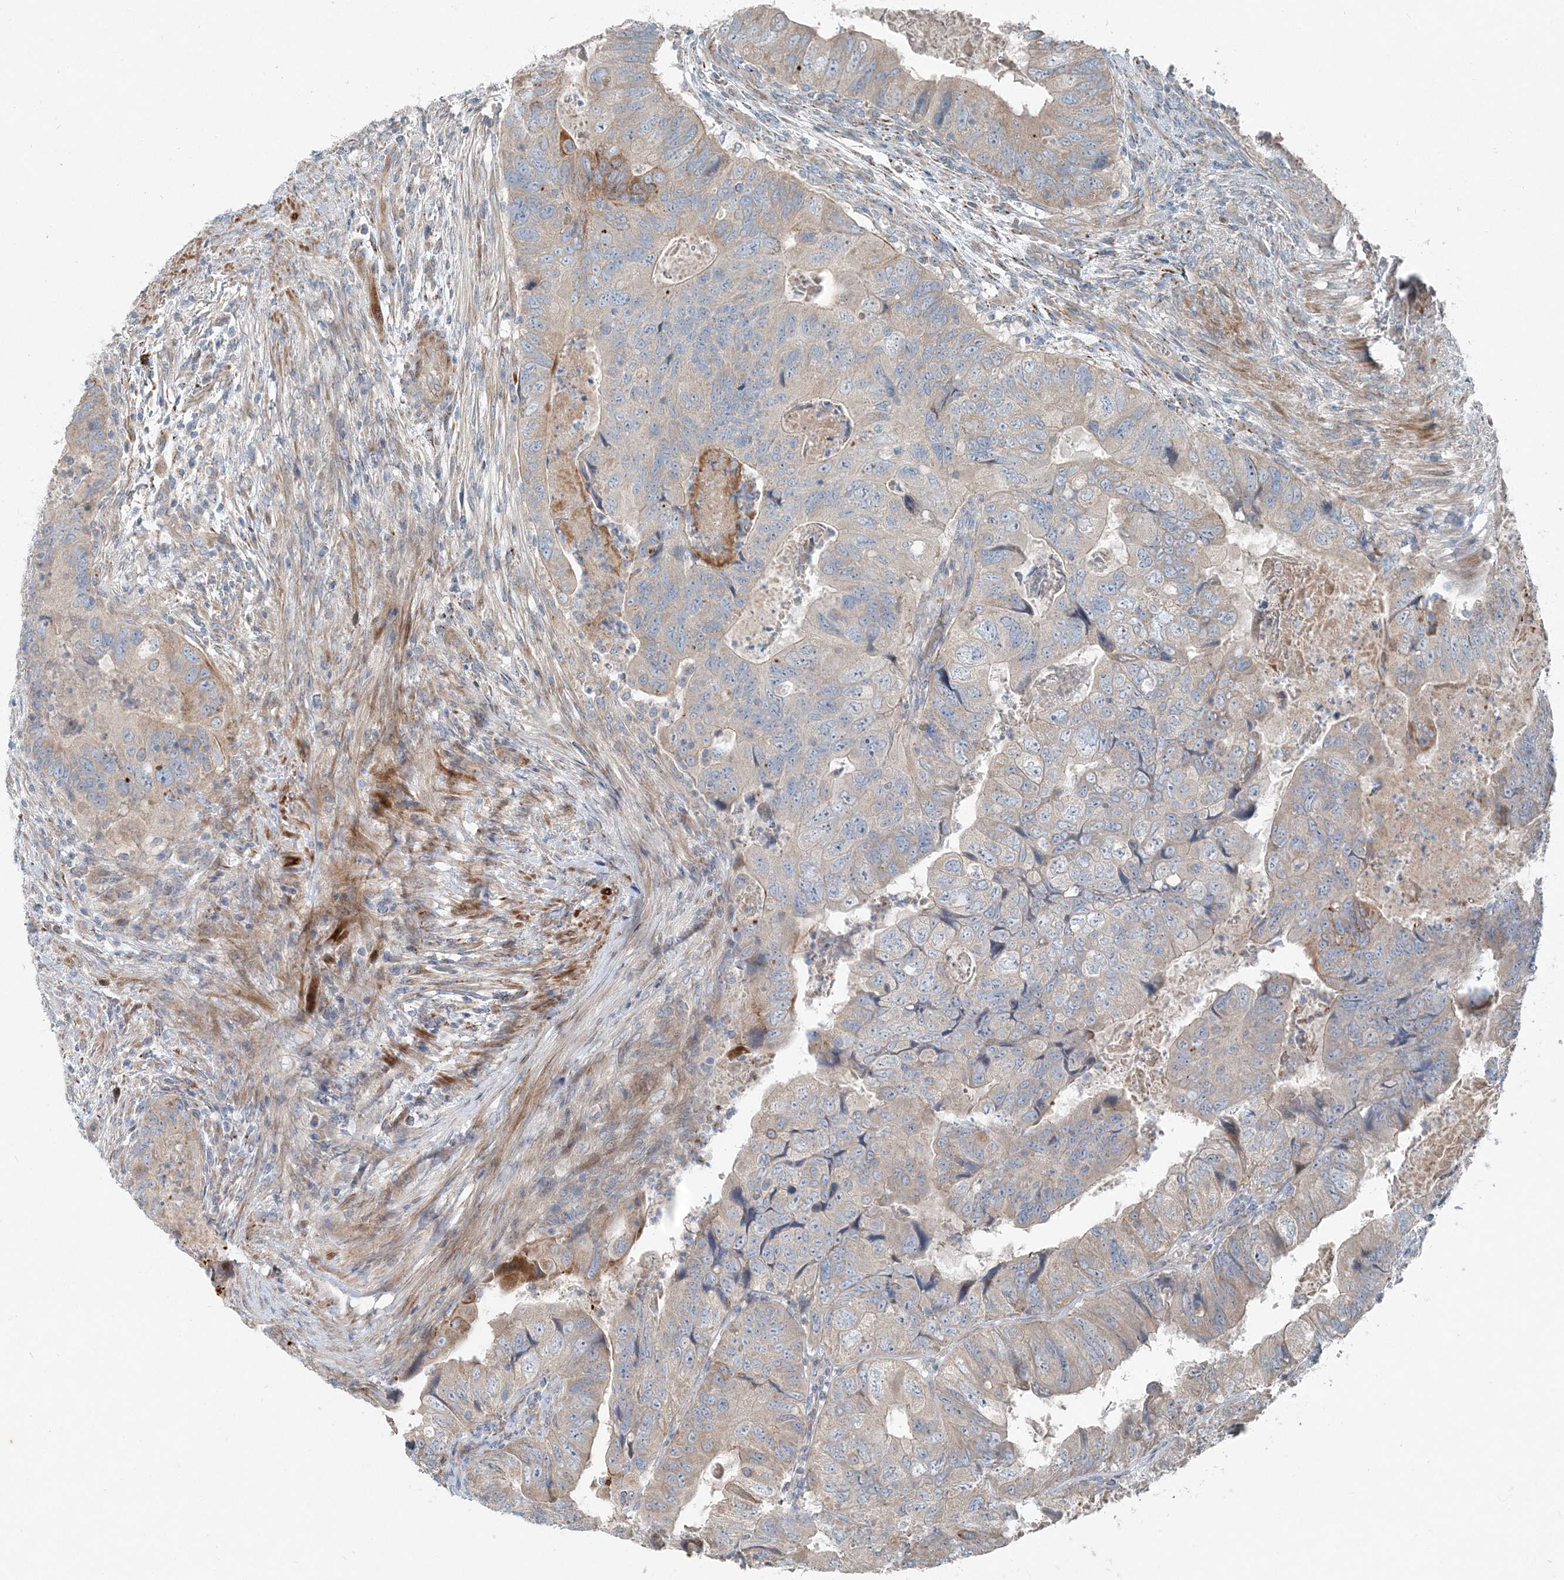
{"staining": {"intensity": "moderate", "quantity": "<25%", "location": "cytoplasmic/membranous"}, "tissue": "colorectal cancer", "cell_type": "Tumor cells", "image_type": "cancer", "snomed": [{"axis": "morphology", "description": "Adenocarcinoma, NOS"}, {"axis": "topography", "description": "Rectum"}], "caption": "Immunohistochemistry (IHC) micrograph of neoplastic tissue: human colorectal cancer (adenocarcinoma) stained using IHC demonstrates low levels of moderate protein expression localized specifically in the cytoplasmic/membranous of tumor cells, appearing as a cytoplasmic/membranous brown color.", "gene": "INTU", "patient": {"sex": "male", "age": 63}}